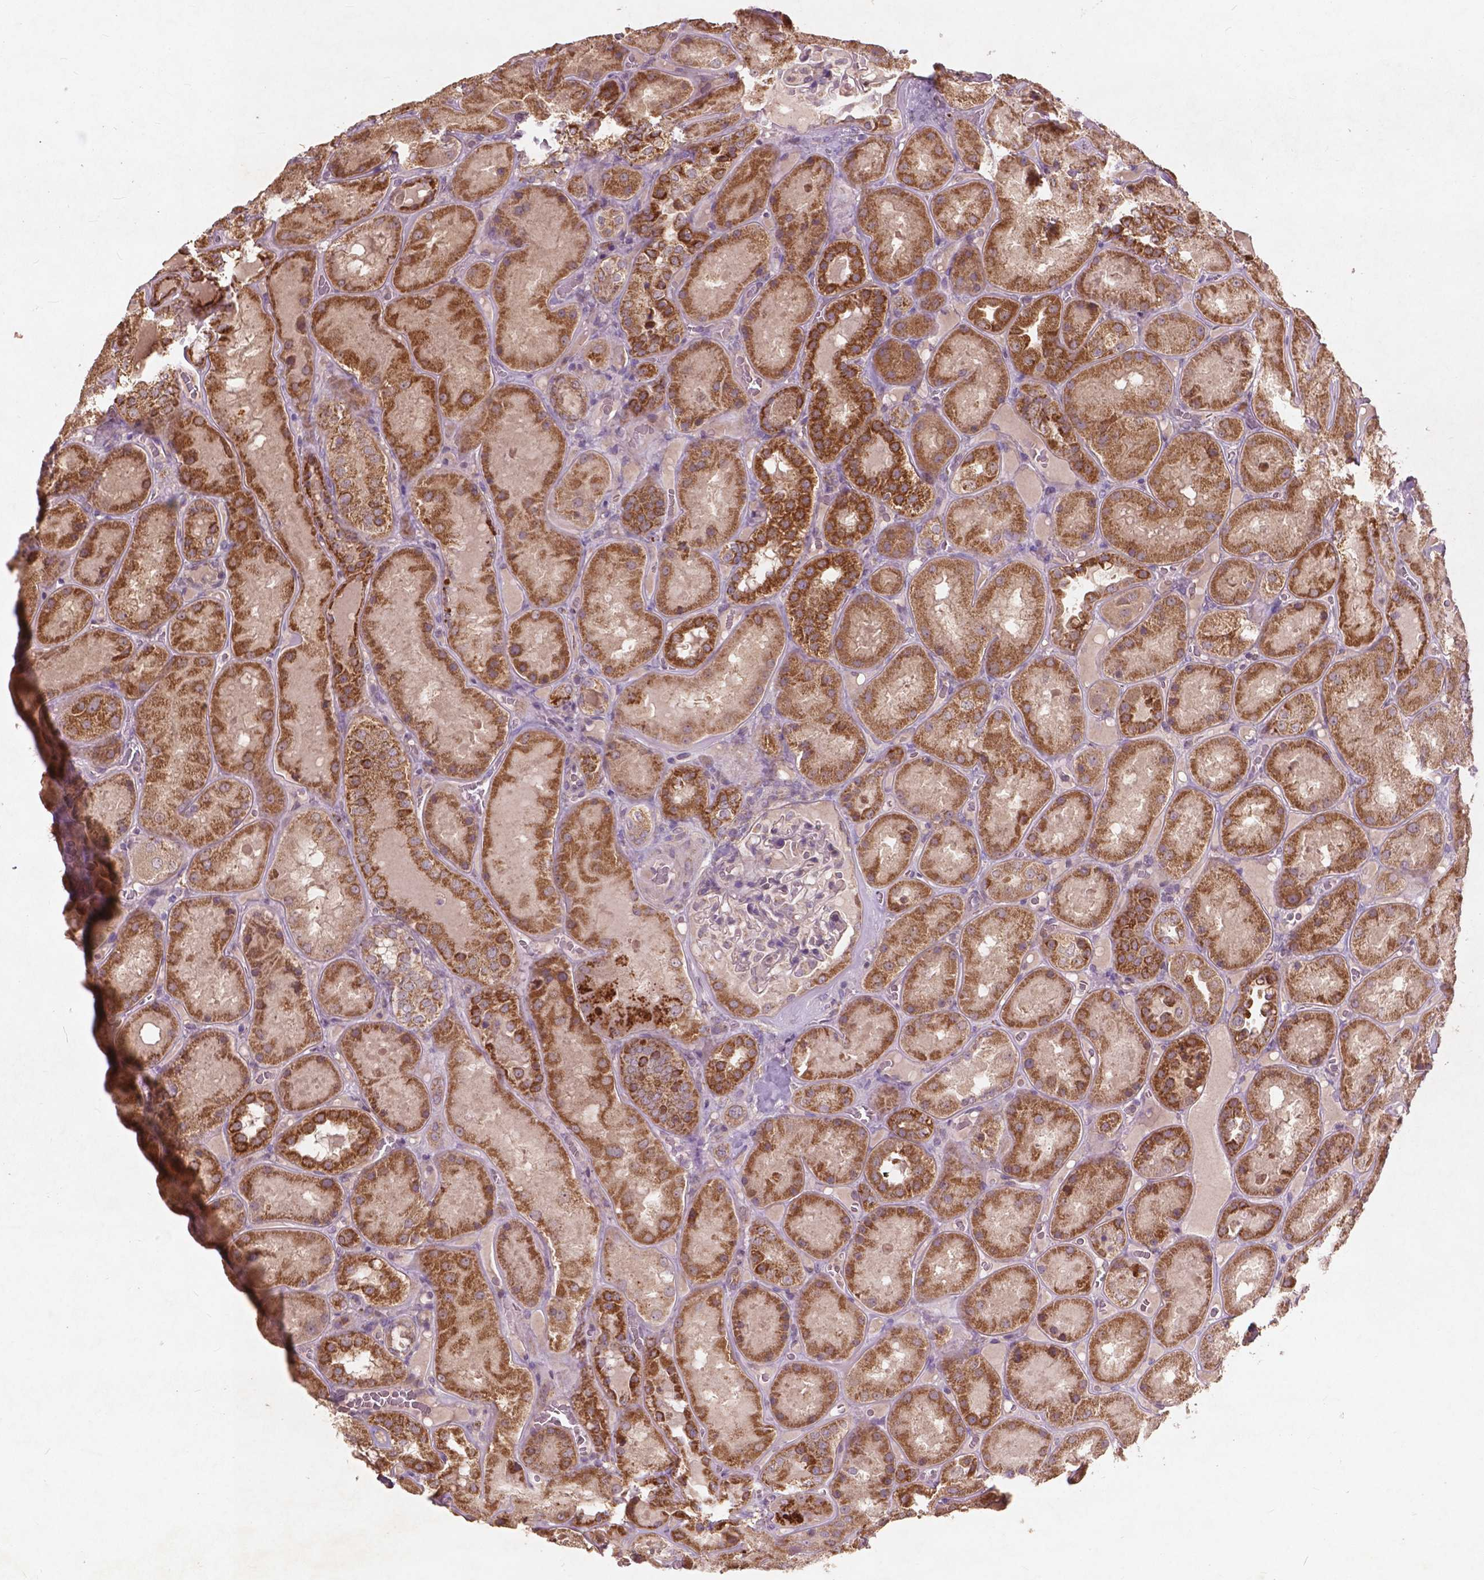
{"staining": {"intensity": "moderate", "quantity": "<25%", "location": "cytoplasmic/membranous"}, "tissue": "kidney", "cell_type": "Cells in glomeruli", "image_type": "normal", "snomed": [{"axis": "morphology", "description": "Normal tissue, NOS"}, {"axis": "topography", "description": "Kidney"}], "caption": "Protein expression analysis of unremarkable human kidney reveals moderate cytoplasmic/membranous positivity in about <25% of cells in glomeruli. (Brightfield microscopy of DAB IHC at high magnification).", "gene": "ST6GALNAC5", "patient": {"sex": "male", "age": 73}}